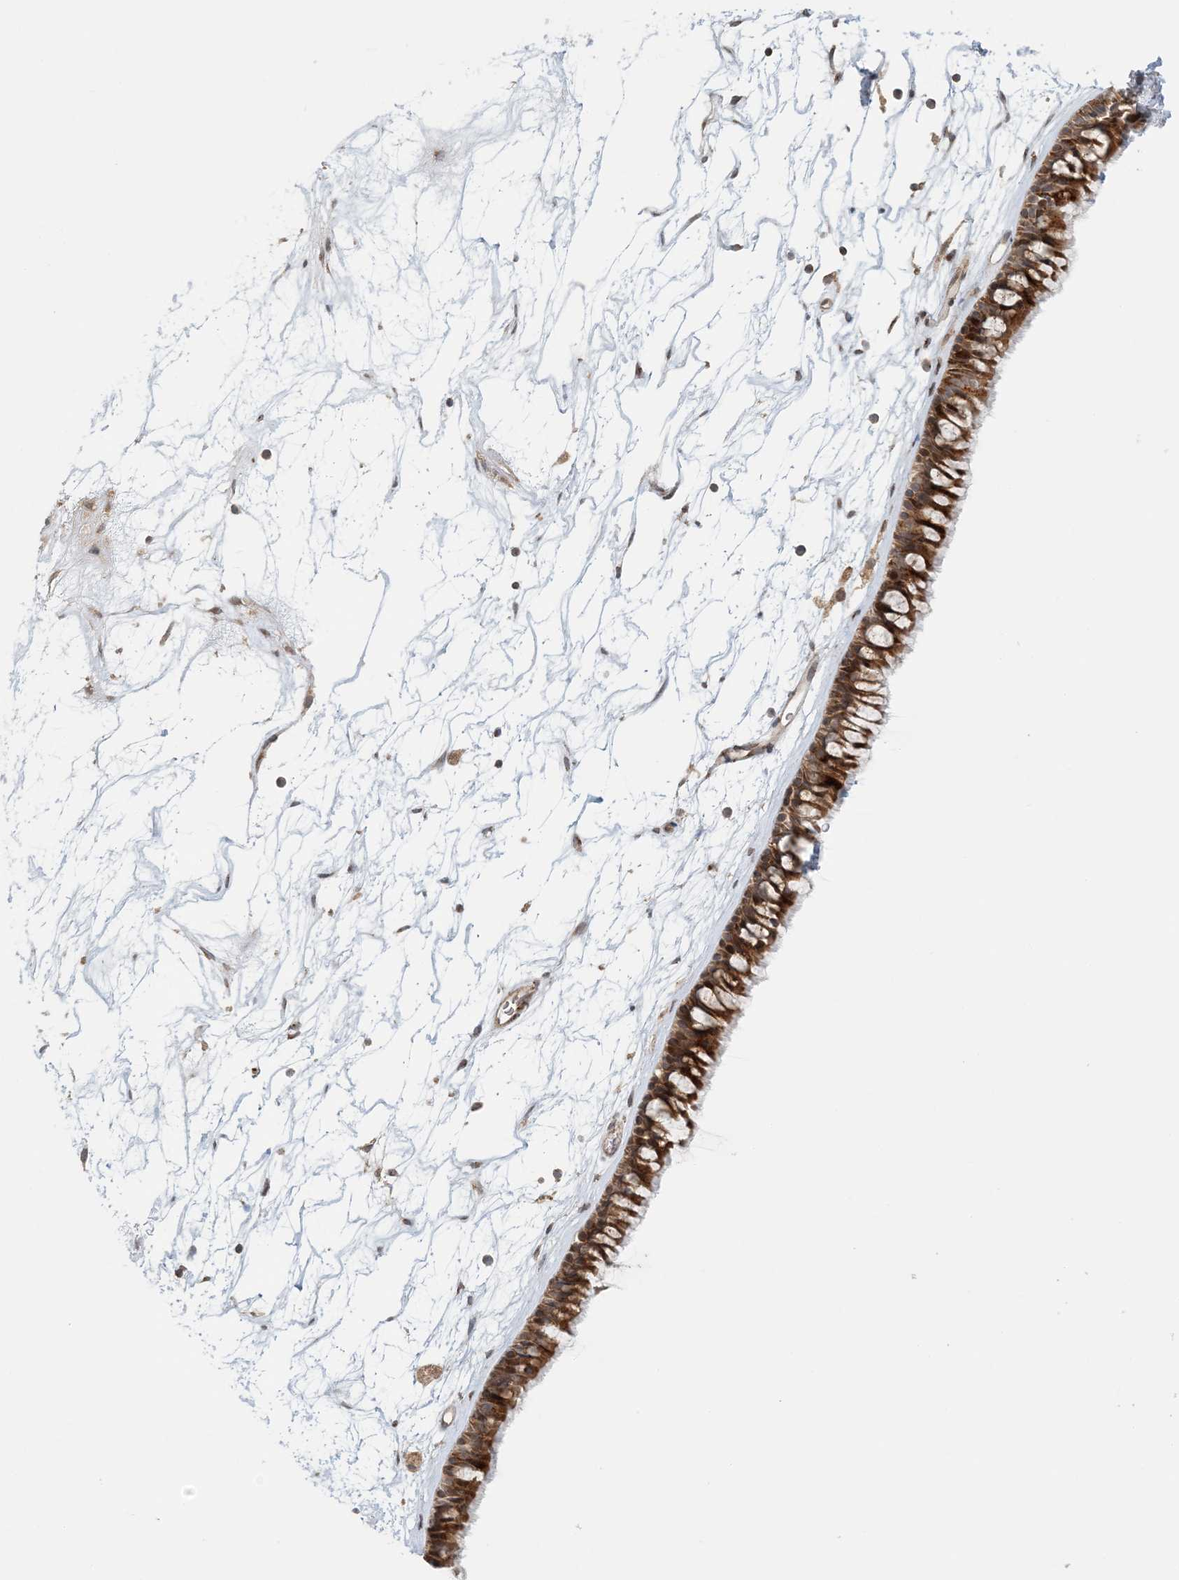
{"staining": {"intensity": "moderate", "quantity": ">75%", "location": "cytoplasmic/membranous,nuclear"}, "tissue": "nasopharynx", "cell_type": "Respiratory epithelial cells", "image_type": "normal", "snomed": [{"axis": "morphology", "description": "Normal tissue, NOS"}, {"axis": "topography", "description": "Nasopharynx"}], "caption": "DAB (3,3'-diaminobenzidine) immunohistochemical staining of unremarkable nasopharynx shows moderate cytoplasmic/membranous,nuclear protein expression in about >75% of respiratory epithelial cells.", "gene": "ATP13A2", "patient": {"sex": "male", "age": 64}}